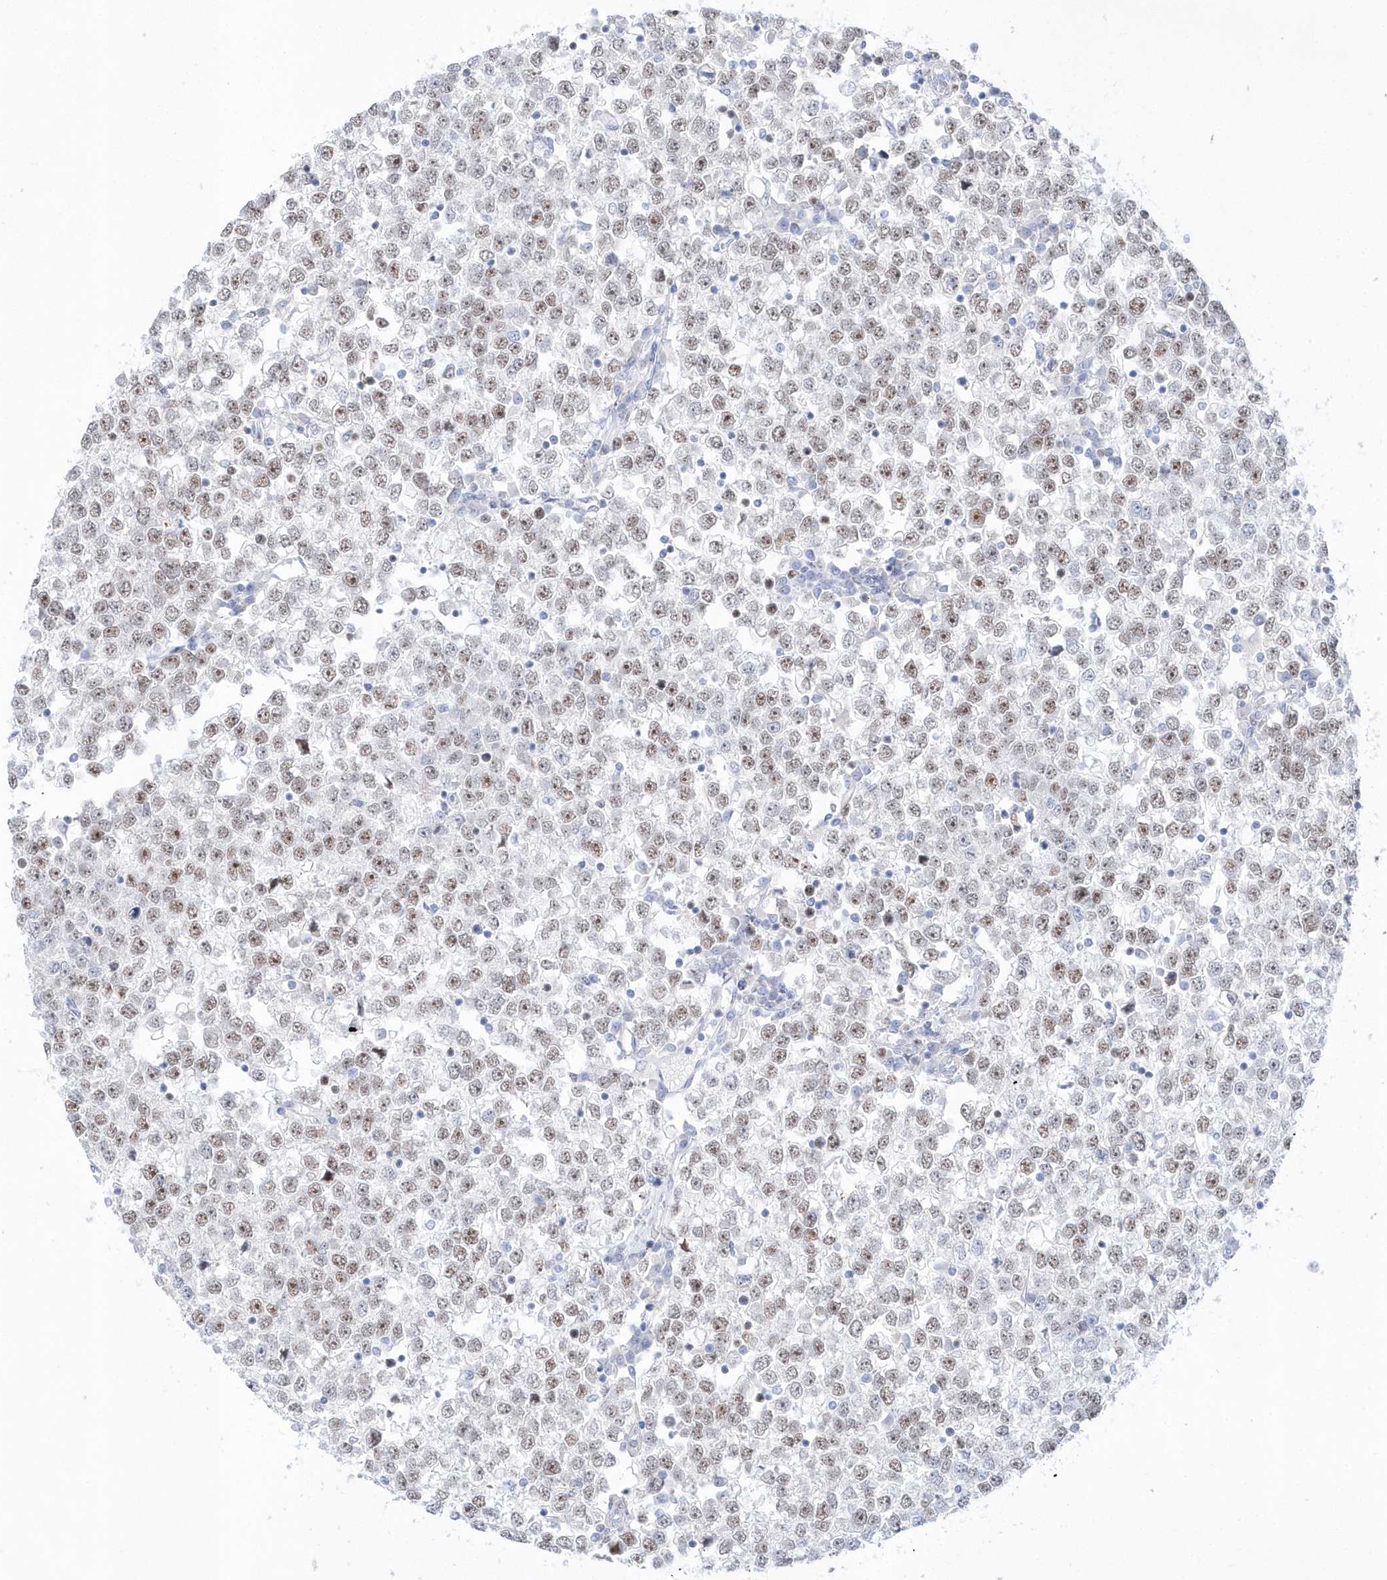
{"staining": {"intensity": "moderate", "quantity": "25%-75%", "location": "nuclear"}, "tissue": "testis cancer", "cell_type": "Tumor cells", "image_type": "cancer", "snomed": [{"axis": "morphology", "description": "Seminoma, NOS"}, {"axis": "topography", "description": "Testis"}], "caption": "Testis cancer stained with DAB IHC displays medium levels of moderate nuclear staining in approximately 25%-75% of tumor cells.", "gene": "TMCO6", "patient": {"sex": "male", "age": 65}}